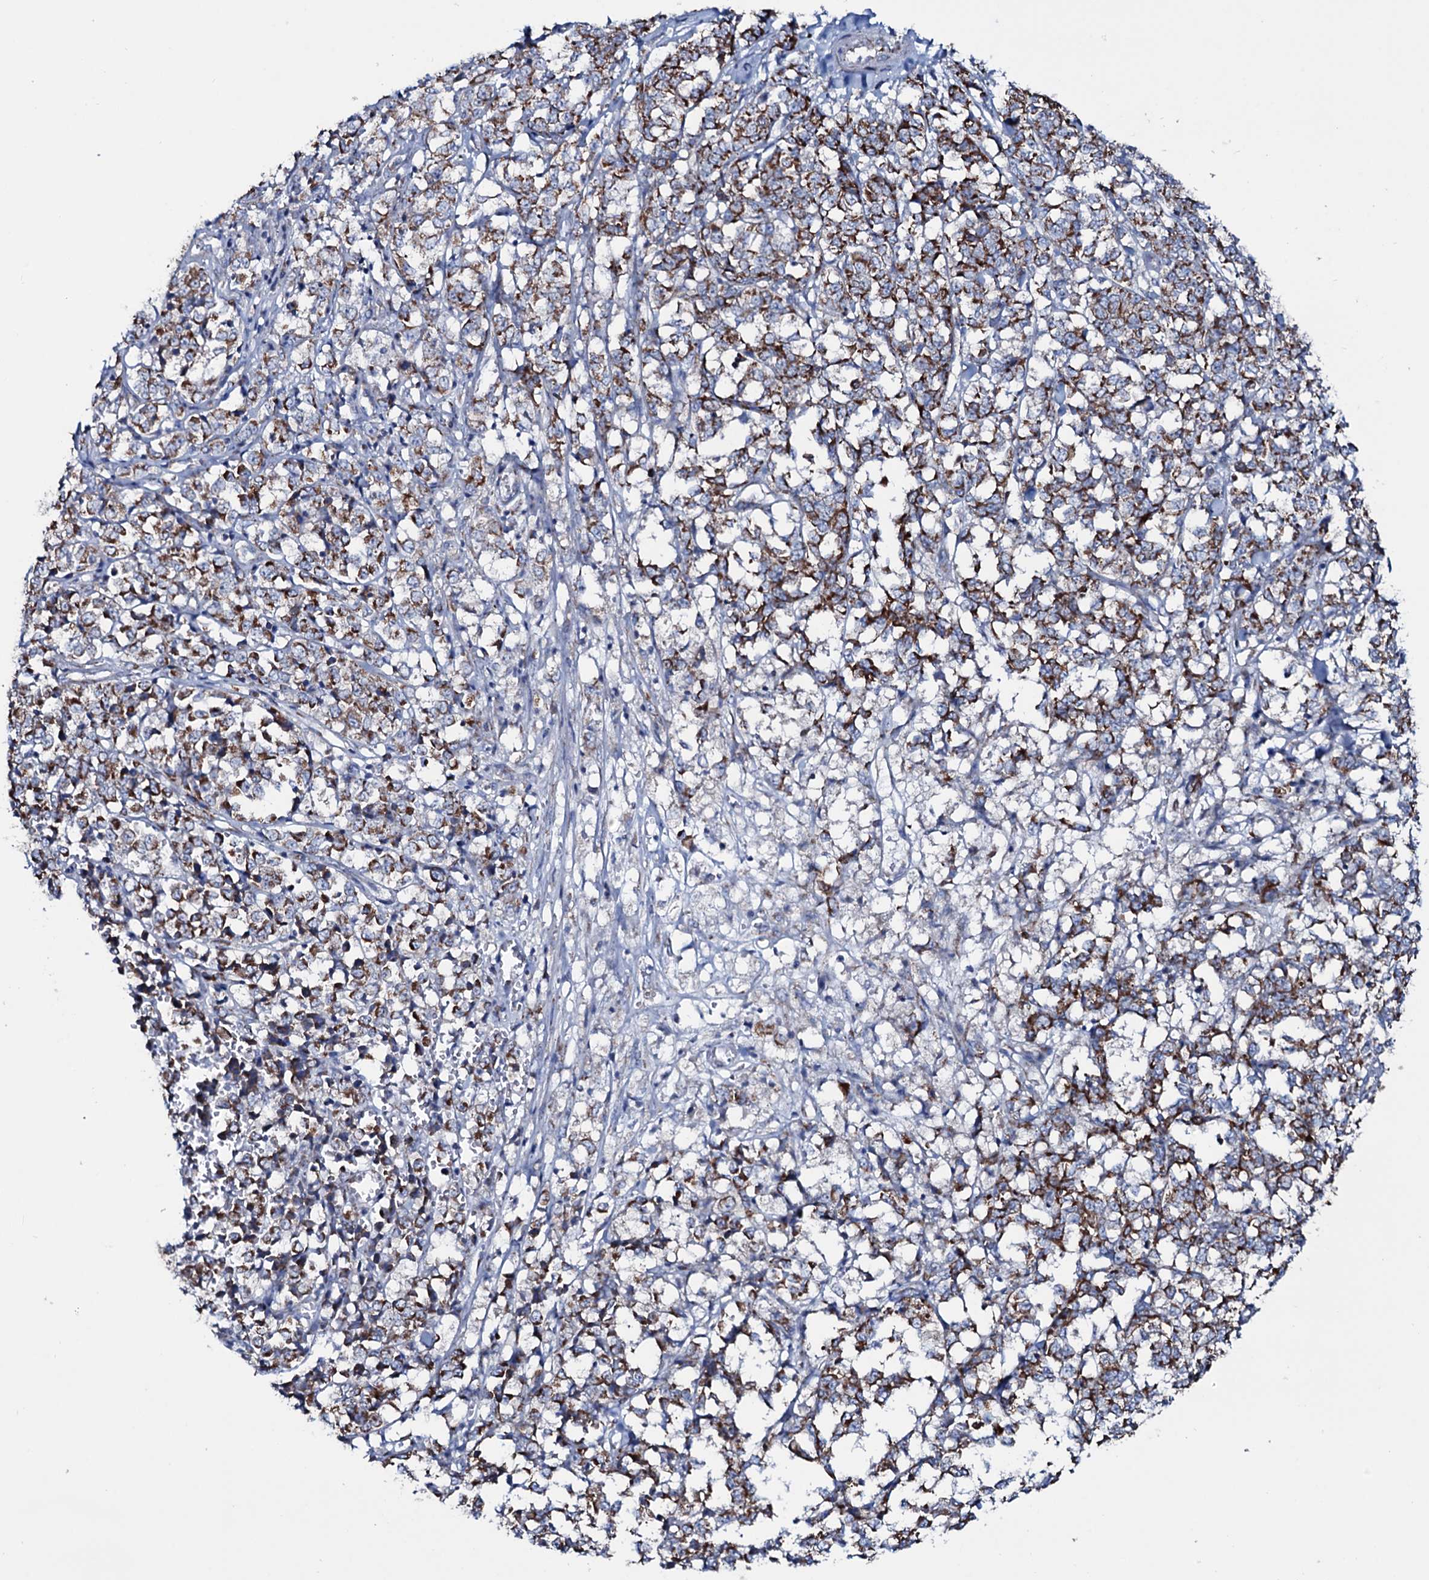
{"staining": {"intensity": "strong", "quantity": ">75%", "location": "cytoplasmic/membranous"}, "tissue": "melanoma", "cell_type": "Tumor cells", "image_type": "cancer", "snomed": [{"axis": "morphology", "description": "Malignant melanoma, NOS"}, {"axis": "topography", "description": "Skin"}], "caption": "A brown stain highlights strong cytoplasmic/membranous positivity of a protein in human malignant melanoma tumor cells. (Stains: DAB (3,3'-diaminobenzidine) in brown, nuclei in blue, Microscopy: brightfield microscopy at high magnification).", "gene": "MRPS35", "patient": {"sex": "female", "age": 72}}